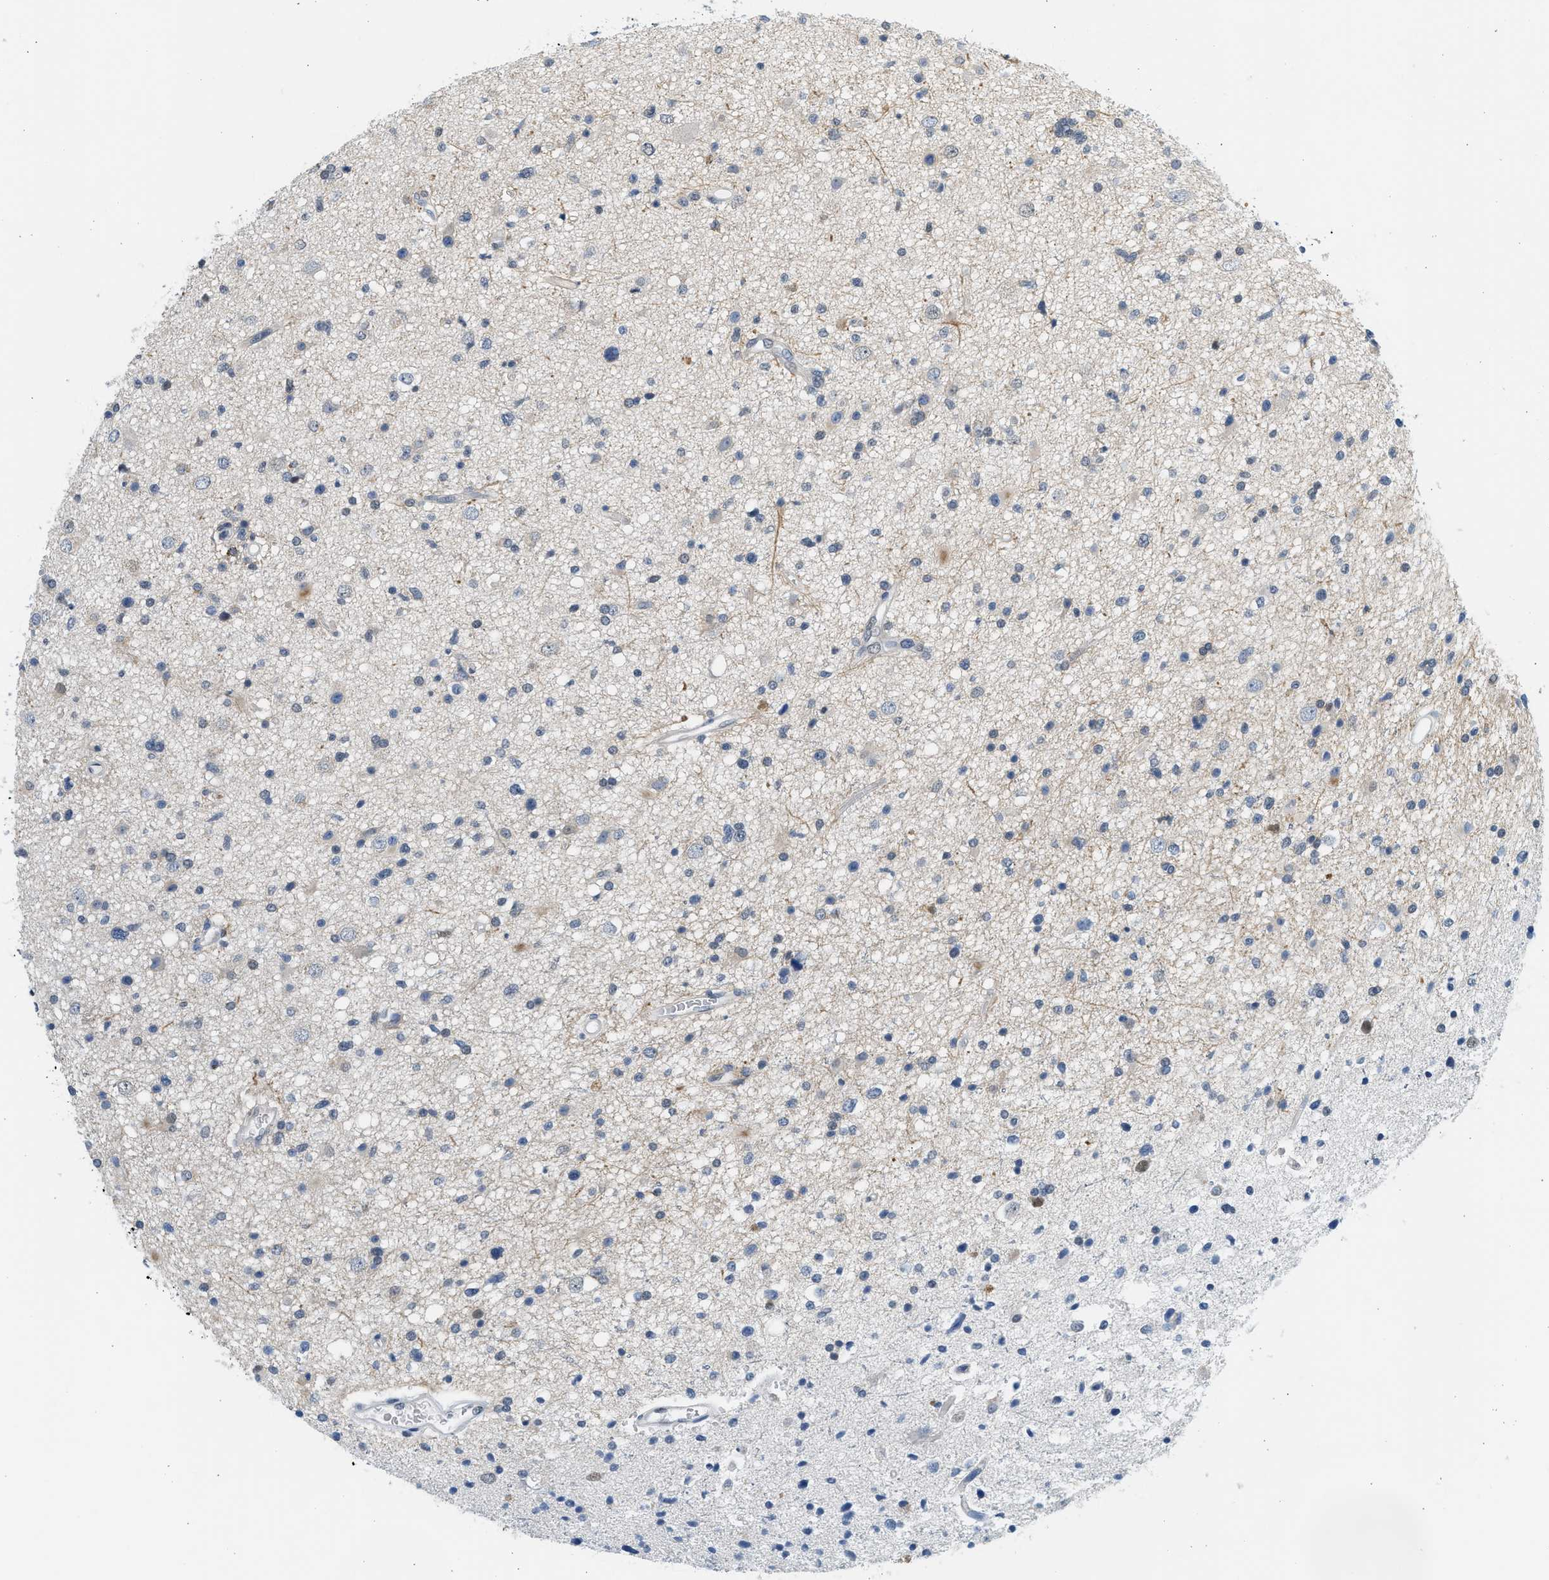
{"staining": {"intensity": "negative", "quantity": "none", "location": "none"}, "tissue": "glioma", "cell_type": "Tumor cells", "image_type": "cancer", "snomed": [{"axis": "morphology", "description": "Glioma, malignant, High grade"}, {"axis": "topography", "description": "Brain"}], "caption": "This is an IHC histopathology image of human high-grade glioma (malignant). There is no staining in tumor cells.", "gene": "HIPK1", "patient": {"sex": "male", "age": 33}}